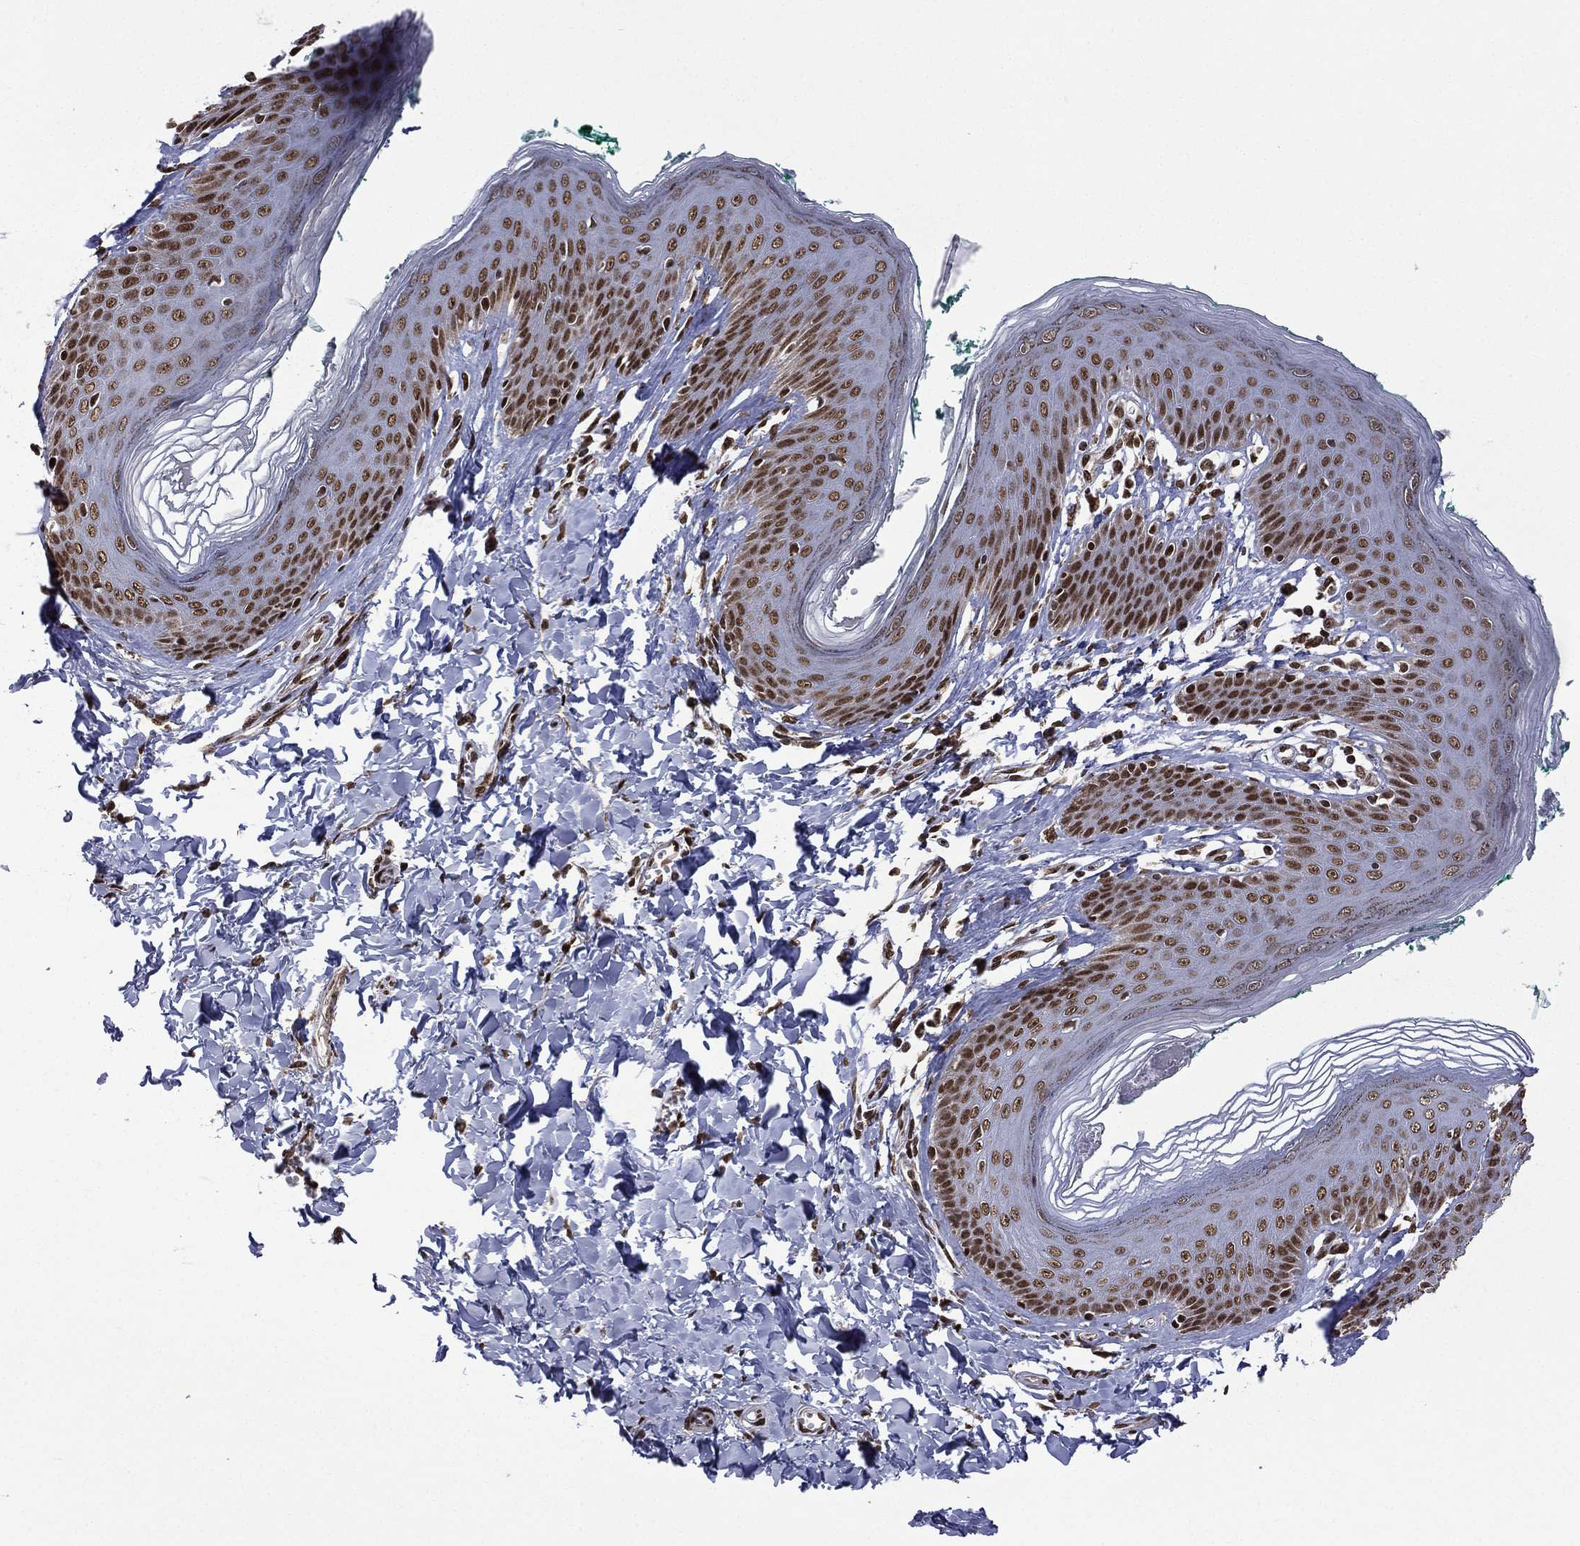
{"staining": {"intensity": "strong", "quantity": ">75%", "location": "nuclear"}, "tissue": "skin", "cell_type": "Epidermal cells", "image_type": "normal", "snomed": [{"axis": "morphology", "description": "Normal tissue, NOS"}, {"axis": "topography", "description": "Vulva"}], "caption": "A brown stain shows strong nuclear expression of a protein in epidermal cells of benign human skin.", "gene": "C5orf24", "patient": {"sex": "female", "age": 66}}